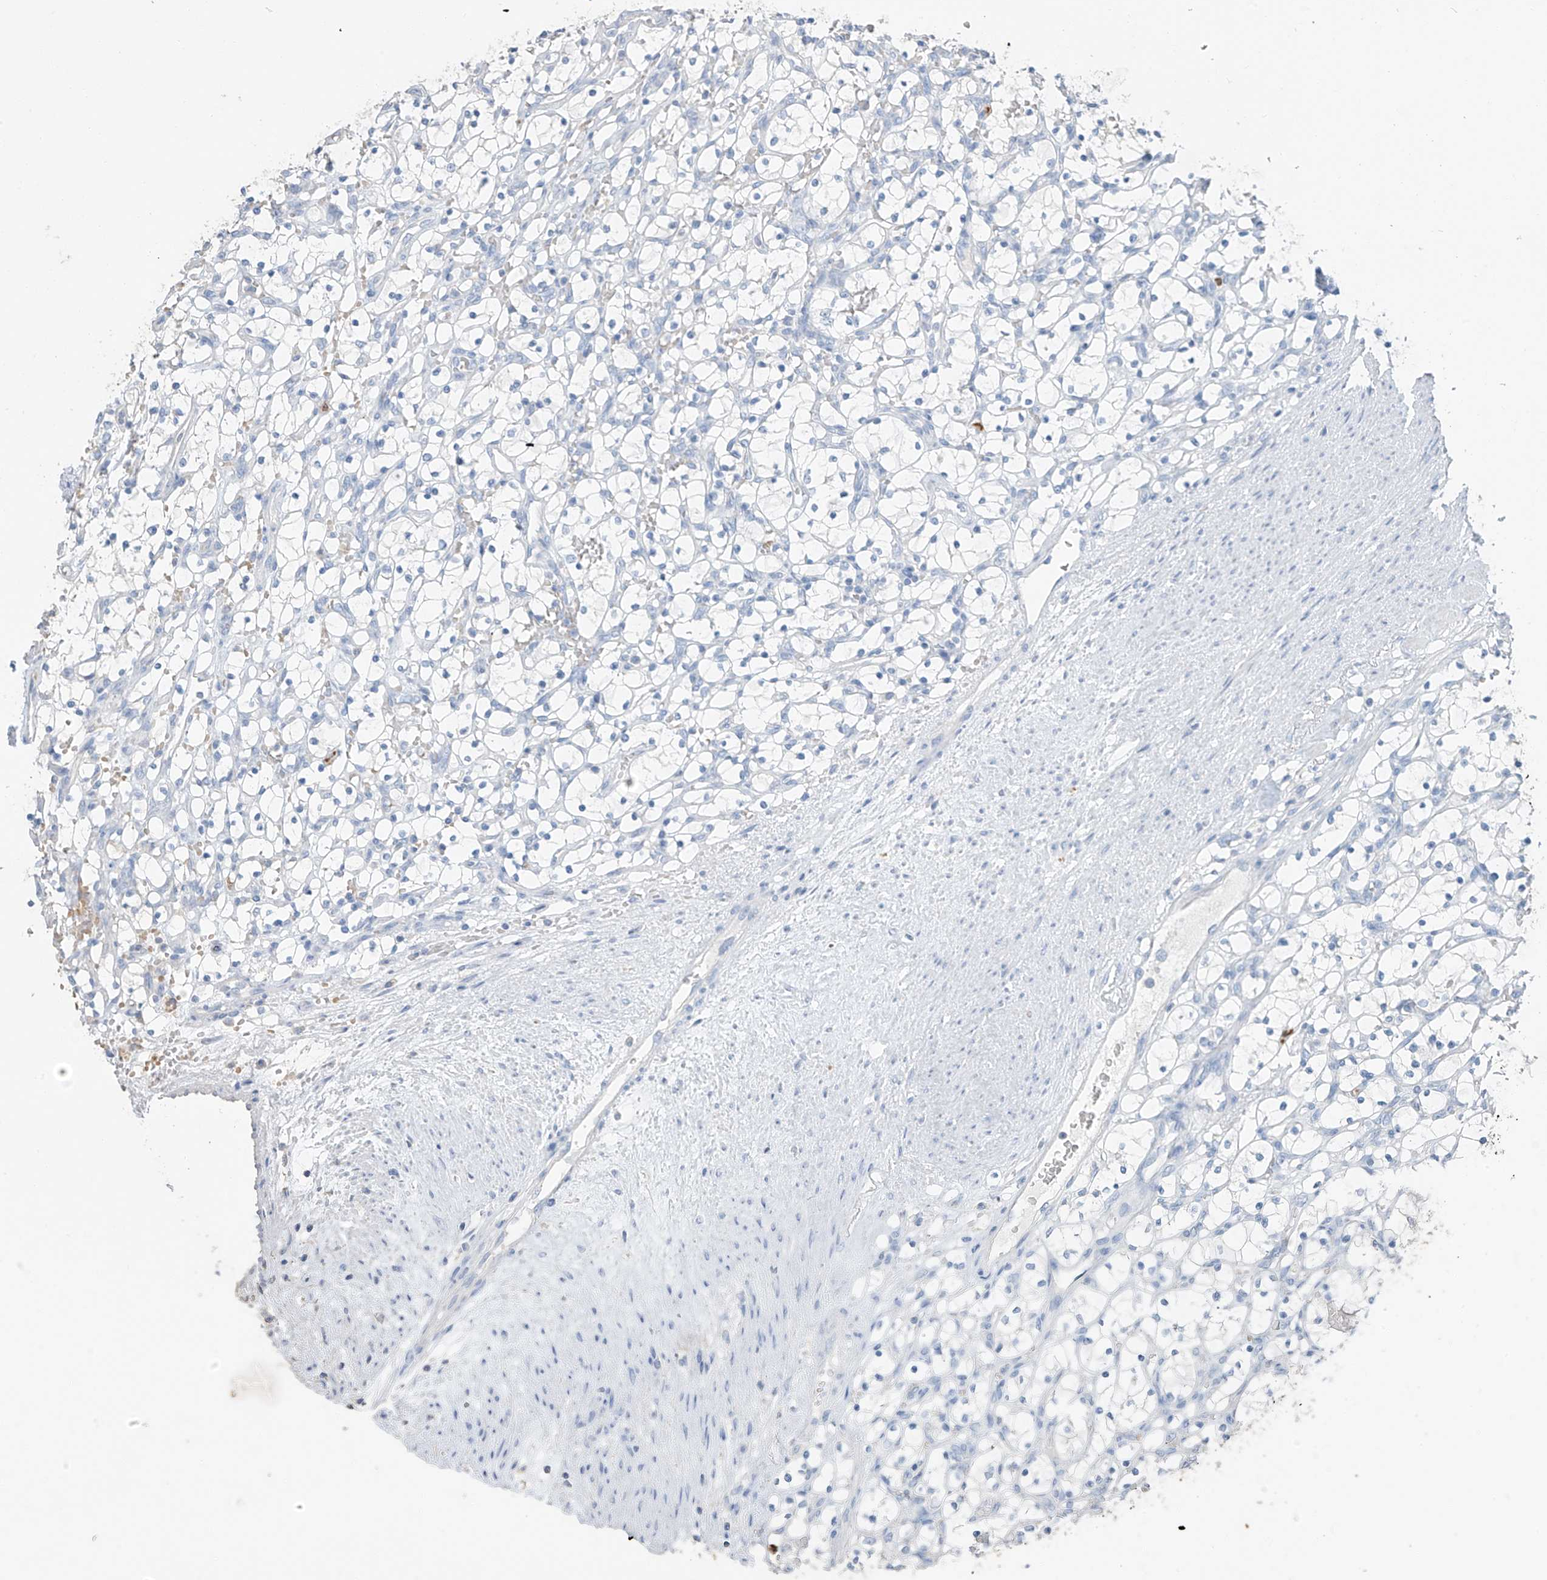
{"staining": {"intensity": "negative", "quantity": "none", "location": "none"}, "tissue": "renal cancer", "cell_type": "Tumor cells", "image_type": "cancer", "snomed": [{"axis": "morphology", "description": "Adenocarcinoma, NOS"}, {"axis": "topography", "description": "Kidney"}], "caption": "Photomicrograph shows no protein staining in tumor cells of adenocarcinoma (renal) tissue.", "gene": "PAFAH1B3", "patient": {"sex": "female", "age": 69}}